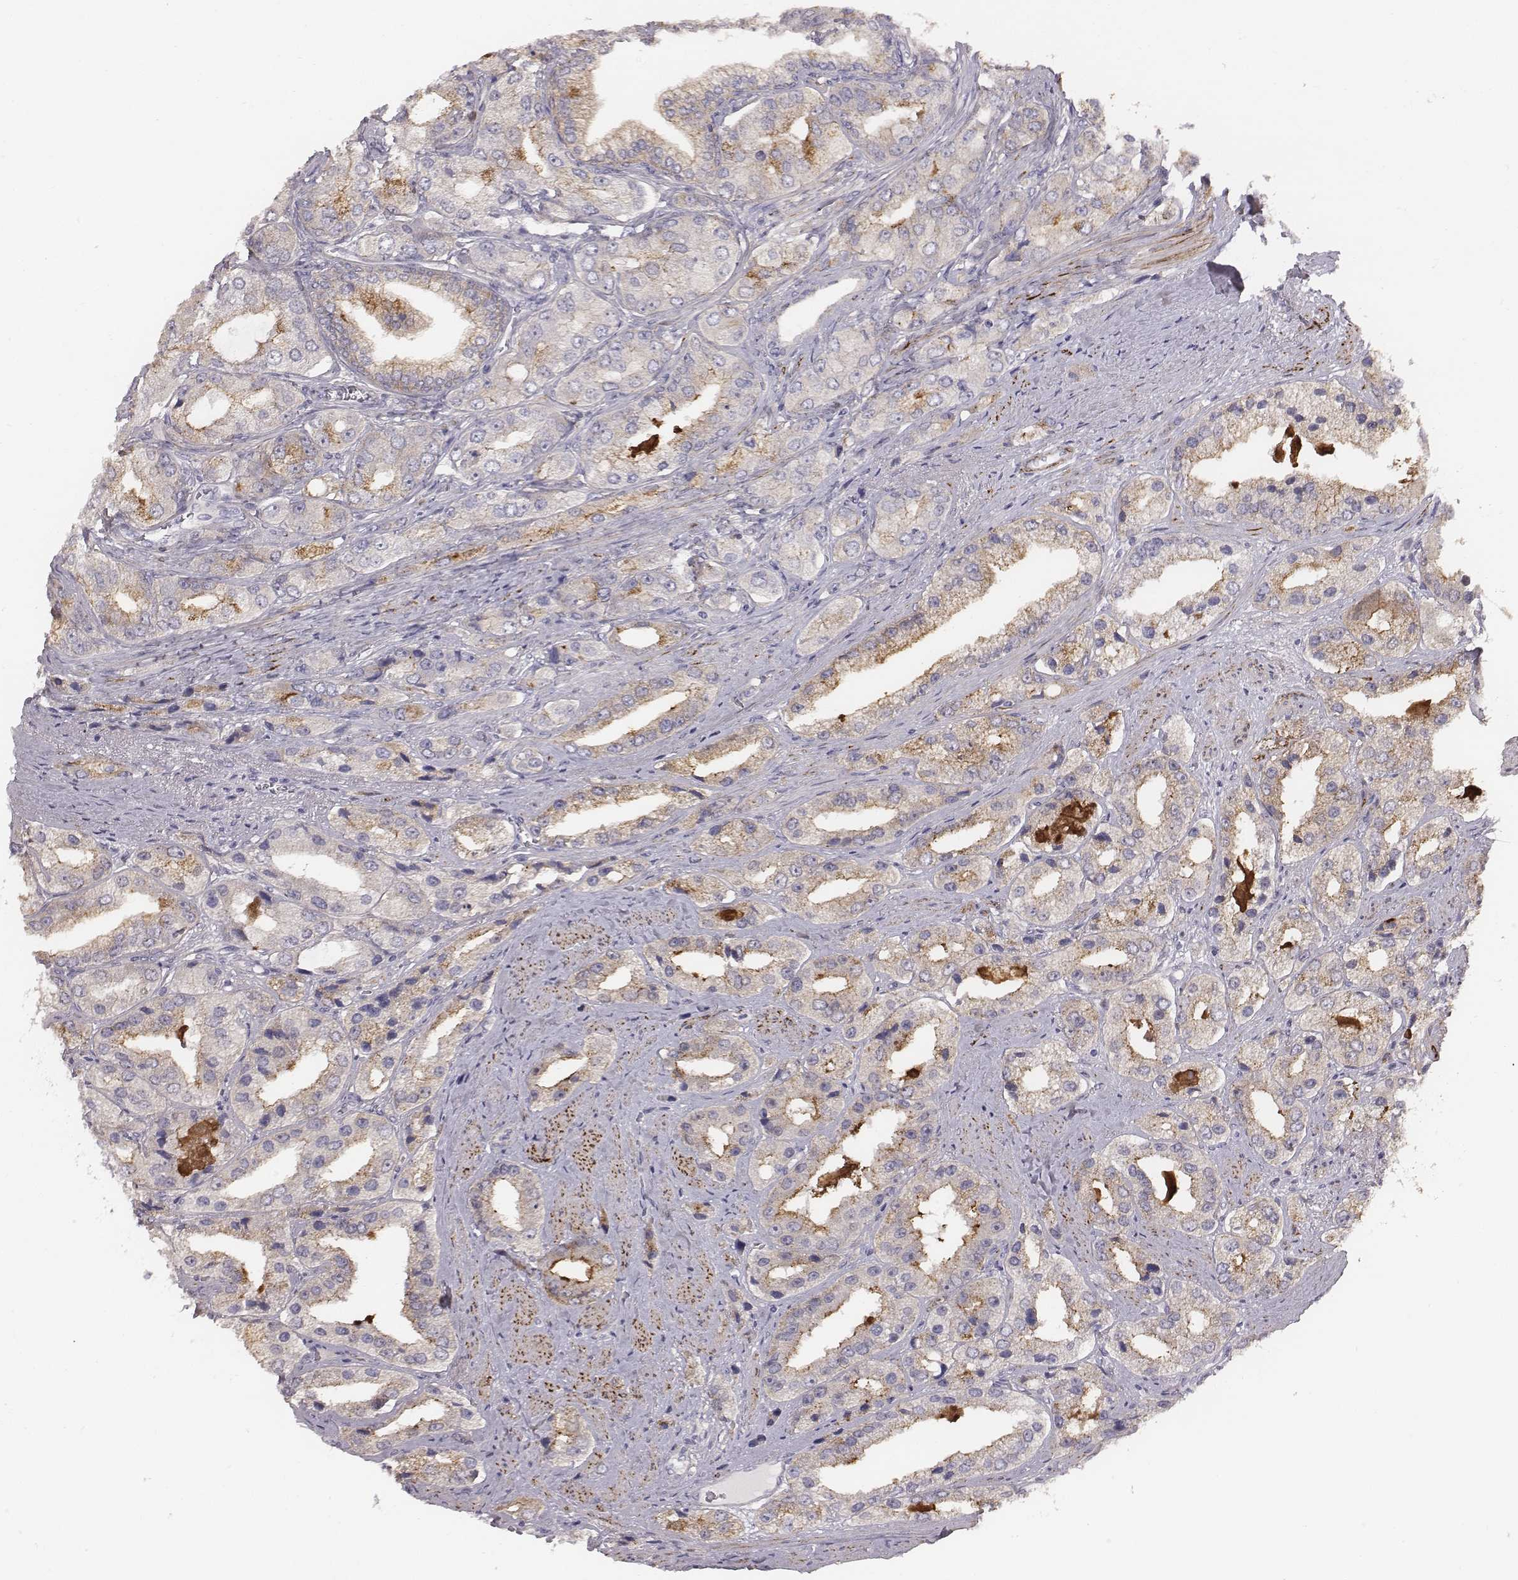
{"staining": {"intensity": "moderate", "quantity": "25%-75%", "location": "cytoplasmic/membranous"}, "tissue": "prostate cancer", "cell_type": "Tumor cells", "image_type": "cancer", "snomed": [{"axis": "morphology", "description": "Adenocarcinoma, Low grade"}, {"axis": "topography", "description": "Prostate"}], "caption": "Immunohistochemistry (IHC) histopathology image of neoplastic tissue: adenocarcinoma (low-grade) (prostate) stained using immunohistochemistry (IHC) shows medium levels of moderate protein expression localized specifically in the cytoplasmic/membranous of tumor cells, appearing as a cytoplasmic/membranous brown color.", "gene": "PRKCZ", "patient": {"sex": "male", "age": 69}}